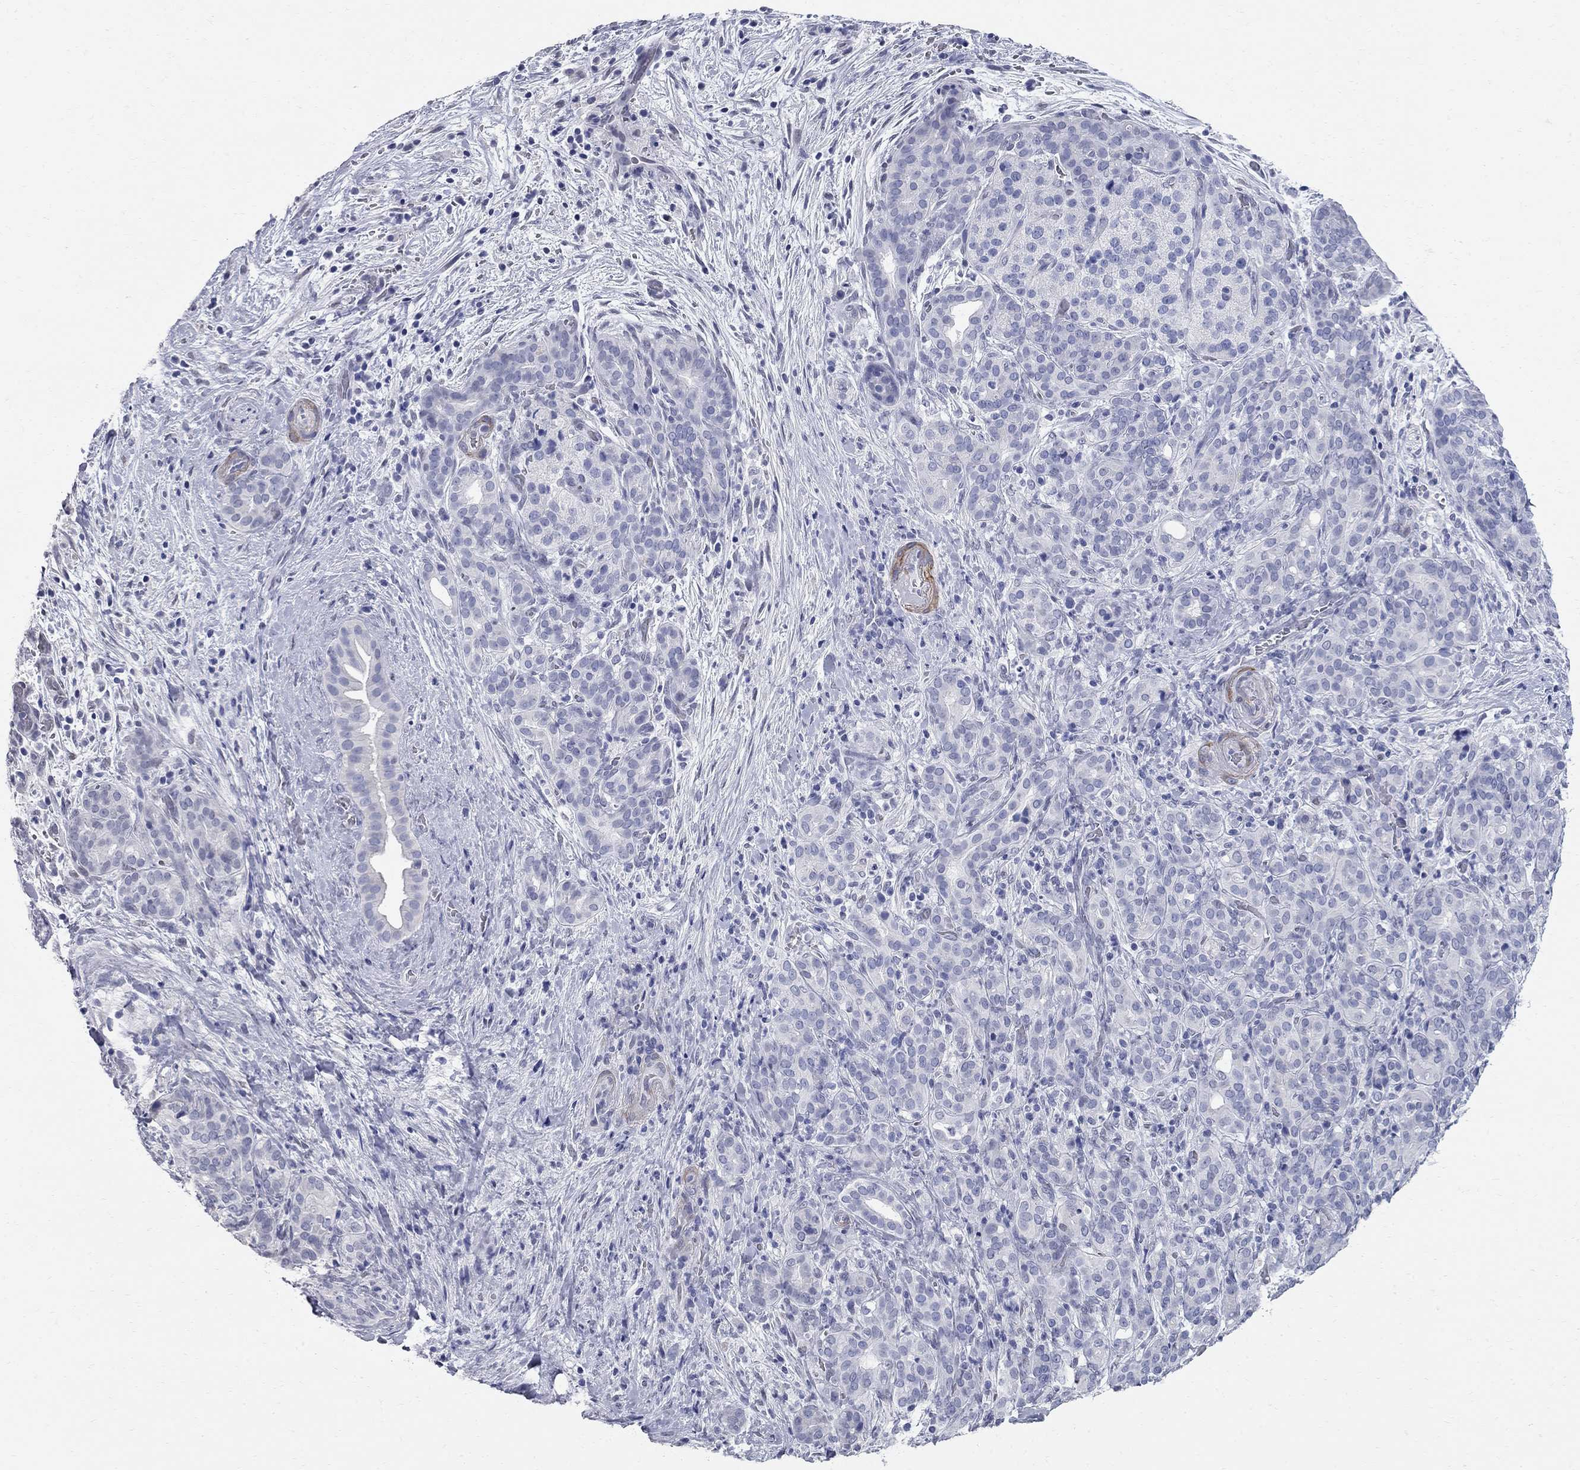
{"staining": {"intensity": "negative", "quantity": "none", "location": "none"}, "tissue": "pancreatic cancer", "cell_type": "Tumor cells", "image_type": "cancer", "snomed": [{"axis": "morphology", "description": "Adenocarcinoma, NOS"}, {"axis": "topography", "description": "Pancreas"}], "caption": "A high-resolution photomicrograph shows immunohistochemistry (IHC) staining of pancreatic adenocarcinoma, which displays no significant expression in tumor cells. Nuclei are stained in blue.", "gene": "BPIFB1", "patient": {"sex": "male", "age": 44}}